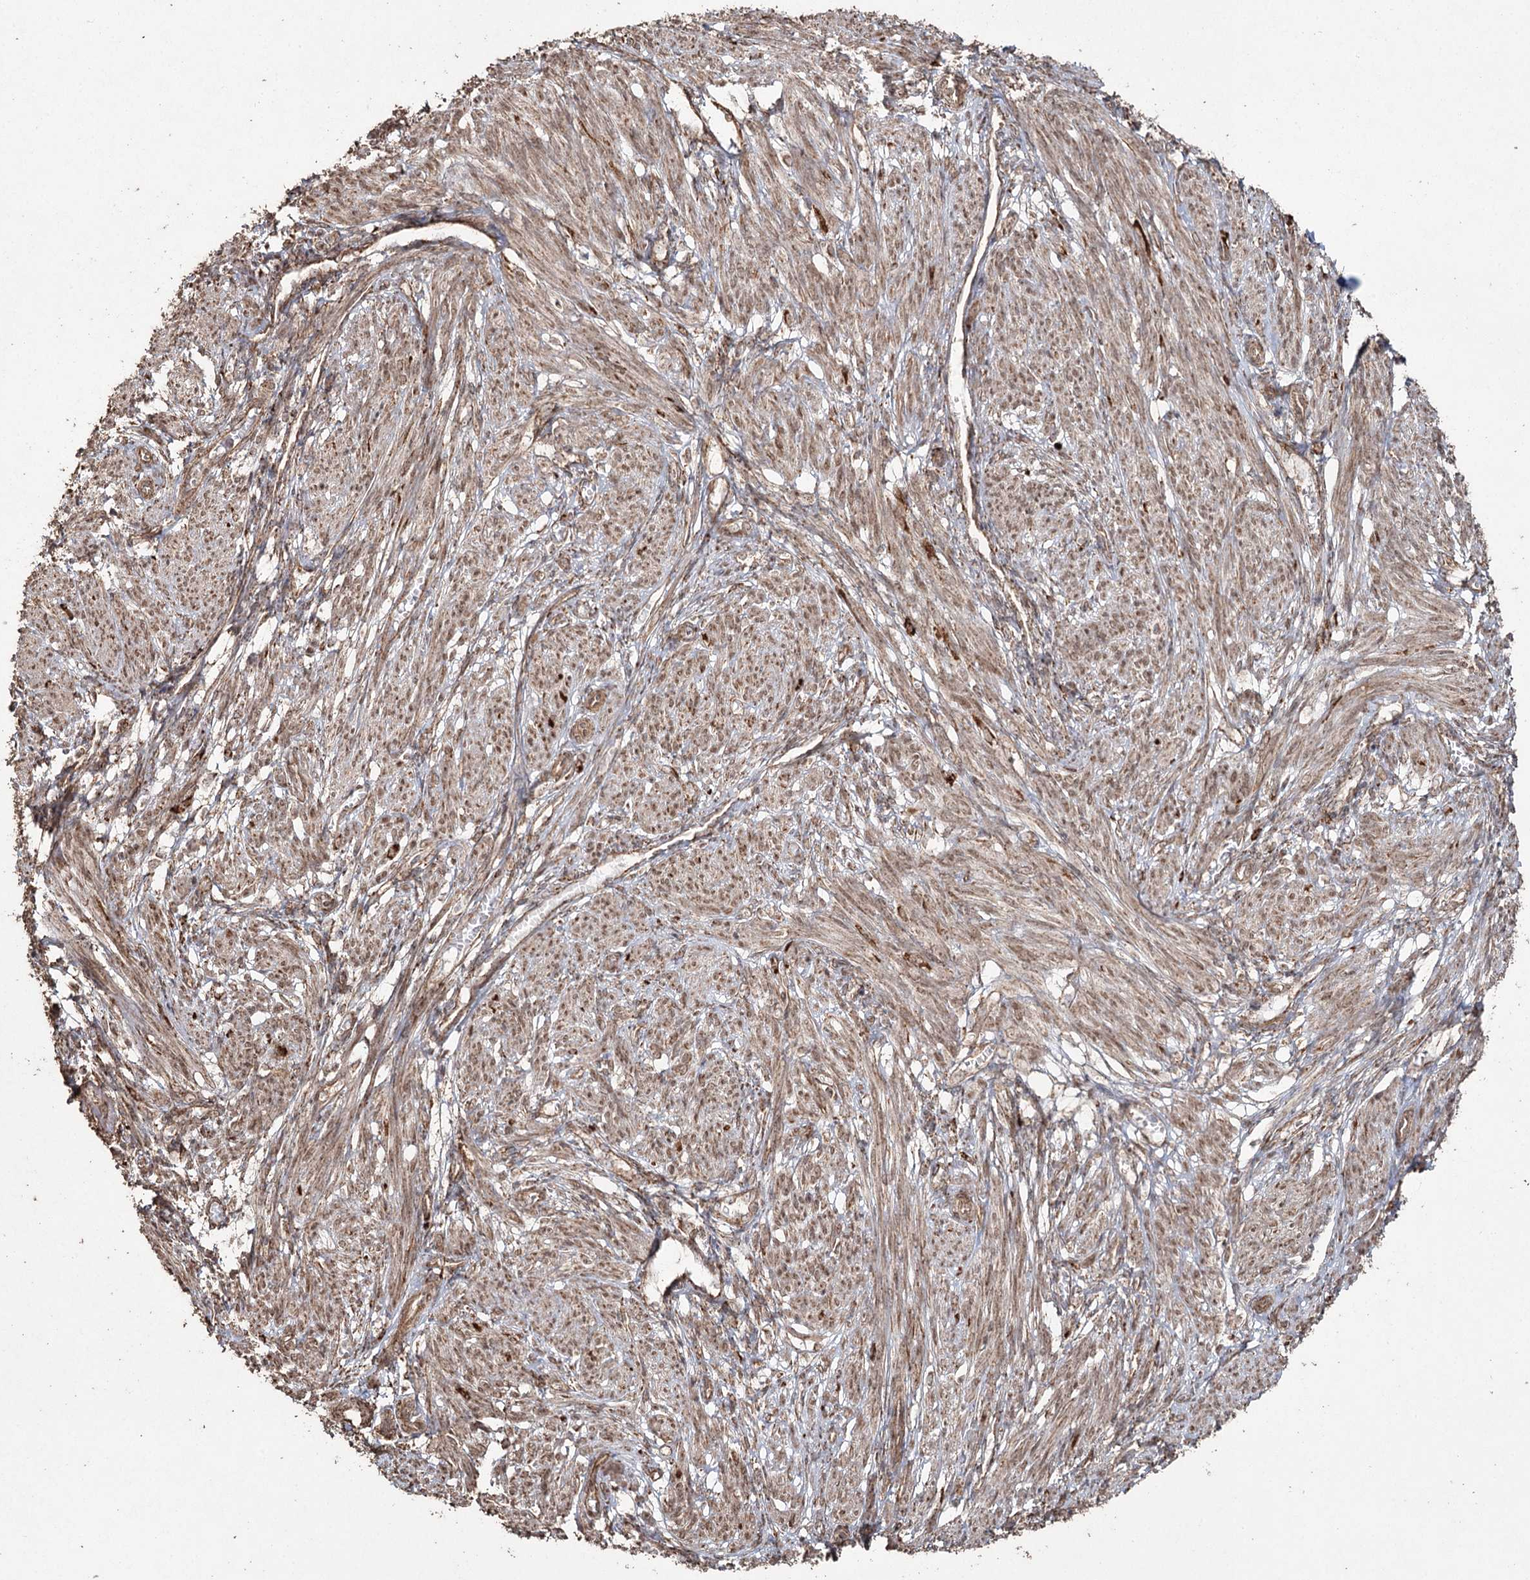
{"staining": {"intensity": "moderate", "quantity": ">75%", "location": "cytoplasmic/membranous"}, "tissue": "smooth muscle", "cell_type": "Smooth muscle cells", "image_type": "normal", "snomed": [{"axis": "morphology", "description": "Normal tissue, NOS"}, {"axis": "topography", "description": "Smooth muscle"}], "caption": "The photomicrograph shows a brown stain indicating the presence of a protein in the cytoplasmic/membranous of smooth muscle cells in smooth muscle.", "gene": "SLF2", "patient": {"sex": "female", "age": 39}}